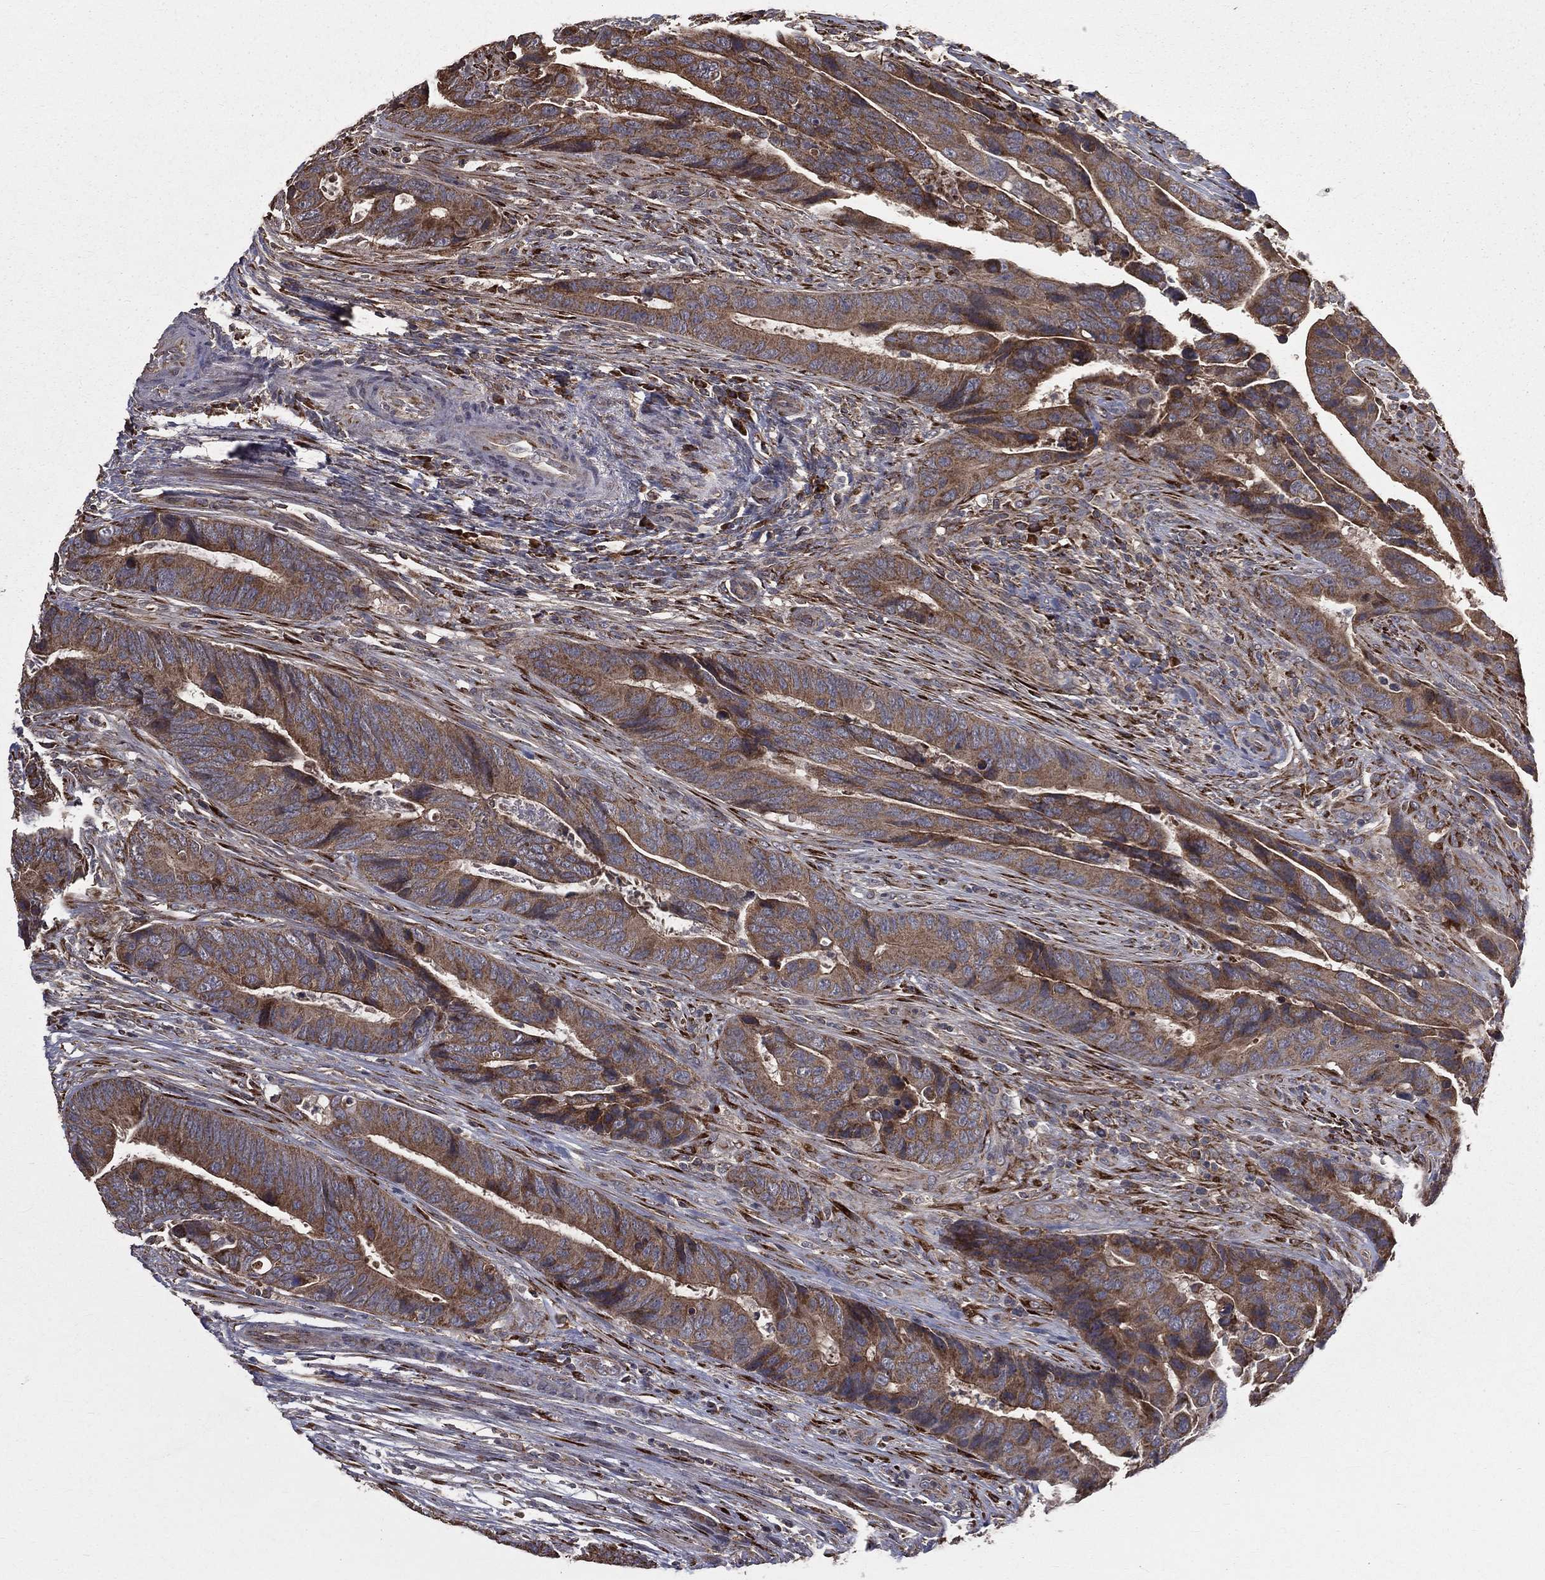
{"staining": {"intensity": "moderate", "quantity": ">75%", "location": "cytoplasmic/membranous"}, "tissue": "colorectal cancer", "cell_type": "Tumor cells", "image_type": "cancer", "snomed": [{"axis": "morphology", "description": "Adenocarcinoma, NOS"}, {"axis": "topography", "description": "Colon"}], "caption": "This is a micrograph of IHC staining of colorectal cancer, which shows moderate staining in the cytoplasmic/membranous of tumor cells.", "gene": "OLFML1", "patient": {"sex": "female", "age": 56}}